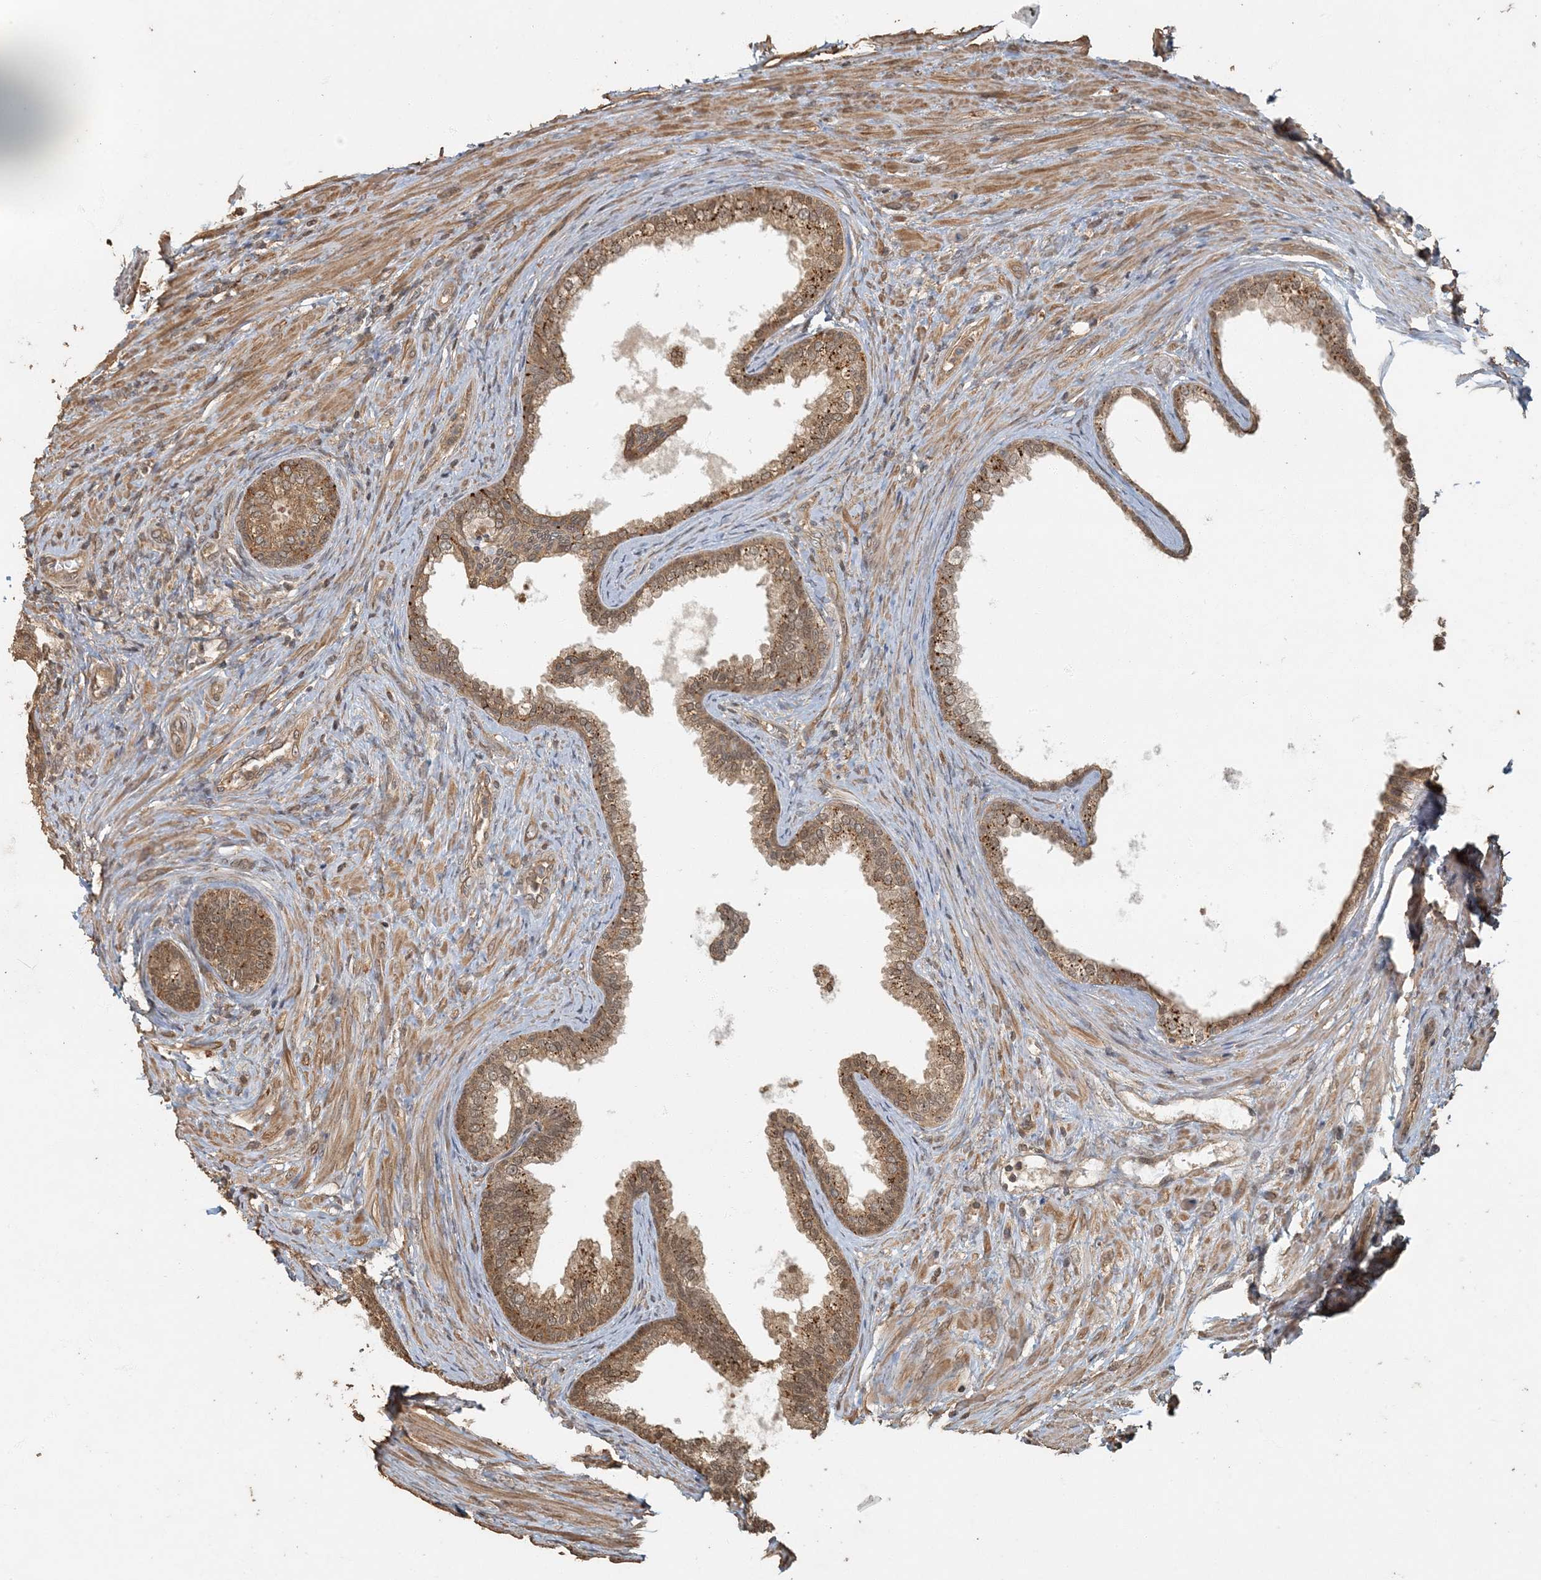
{"staining": {"intensity": "strong", "quantity": ">75%", "location": "cytoplasmic/membranous"}, "tissue": "prostate", "cell_type": "Glandular cells", "image_type": "normal", "snomed": [{"axis": "morphology", "description": "Normal tissue, NOS"}, {"axis": "topography", "description": "Prostate"}], "caption": "Protein analysis of benign prostate exhibits strong cytoplasmic/membranous positivity in about >75% of glandular cells. The staining was performed using DAB to visualize the protein expression in brown, while the nuclei were stained in blue with hematoxylin (Magnification: 20x).", "gene": "AK9", "patient": {"sex": "male", "age": 76}}